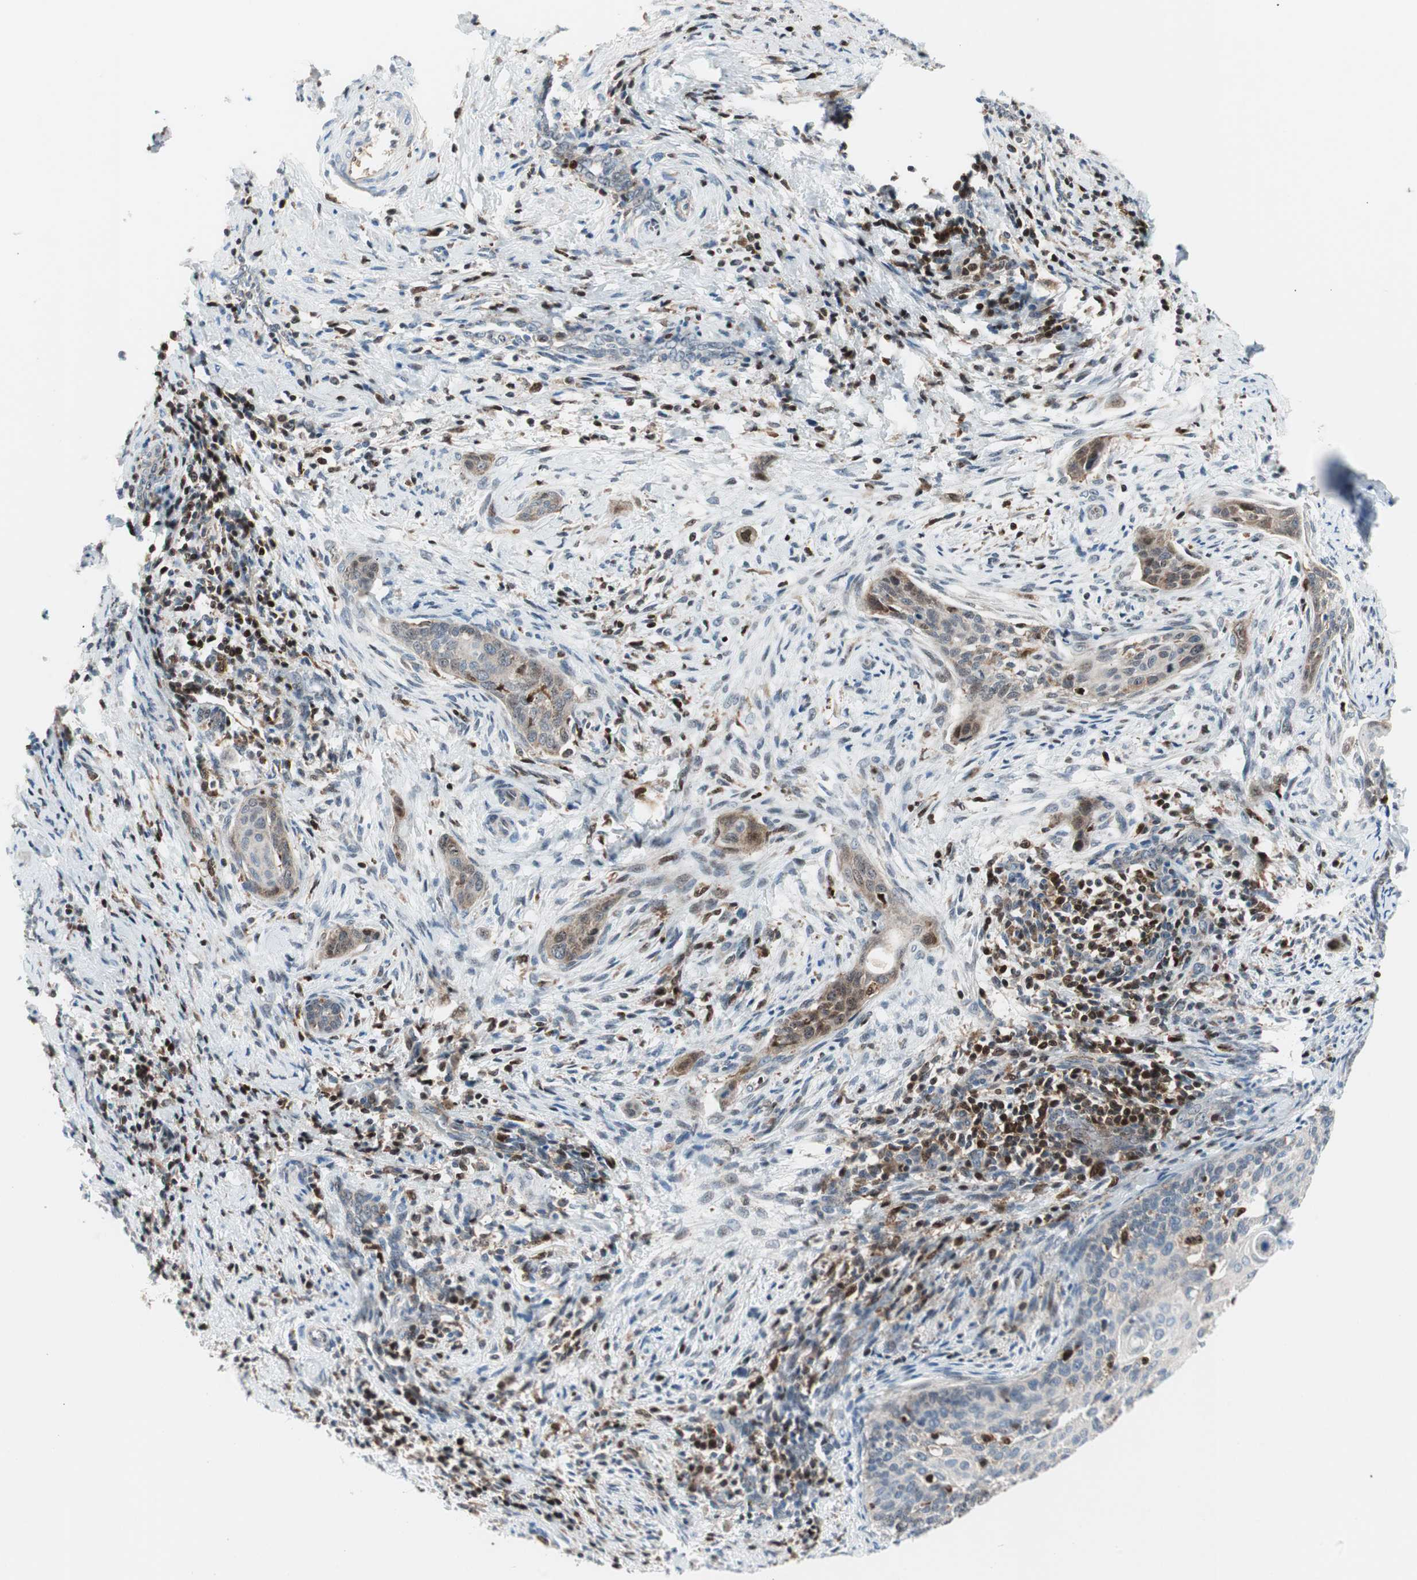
{"staining": {"intensity": "moderate", "quantity": "25%-75%", "location": "cytoplasmic/membranous,nuclear"}, "tissue": "cervical cancer", "cell_type": "Tumor cells", "image_type": "cancer", "snomed": [{"axis": "morphology", "description": "Squamous cell carcinoma, NOS"}, {"axis": "topography", "description": "Cervix"}], "caption": "Moderate cytoplasmic/membranous and nuclear protein staining is appreciated in approximately 25%-75% of tumor cells in cervical cancer (squamous cell carcinoma).", "gene": "RGS10", "patient": {"sex": "female", "age": 33}}